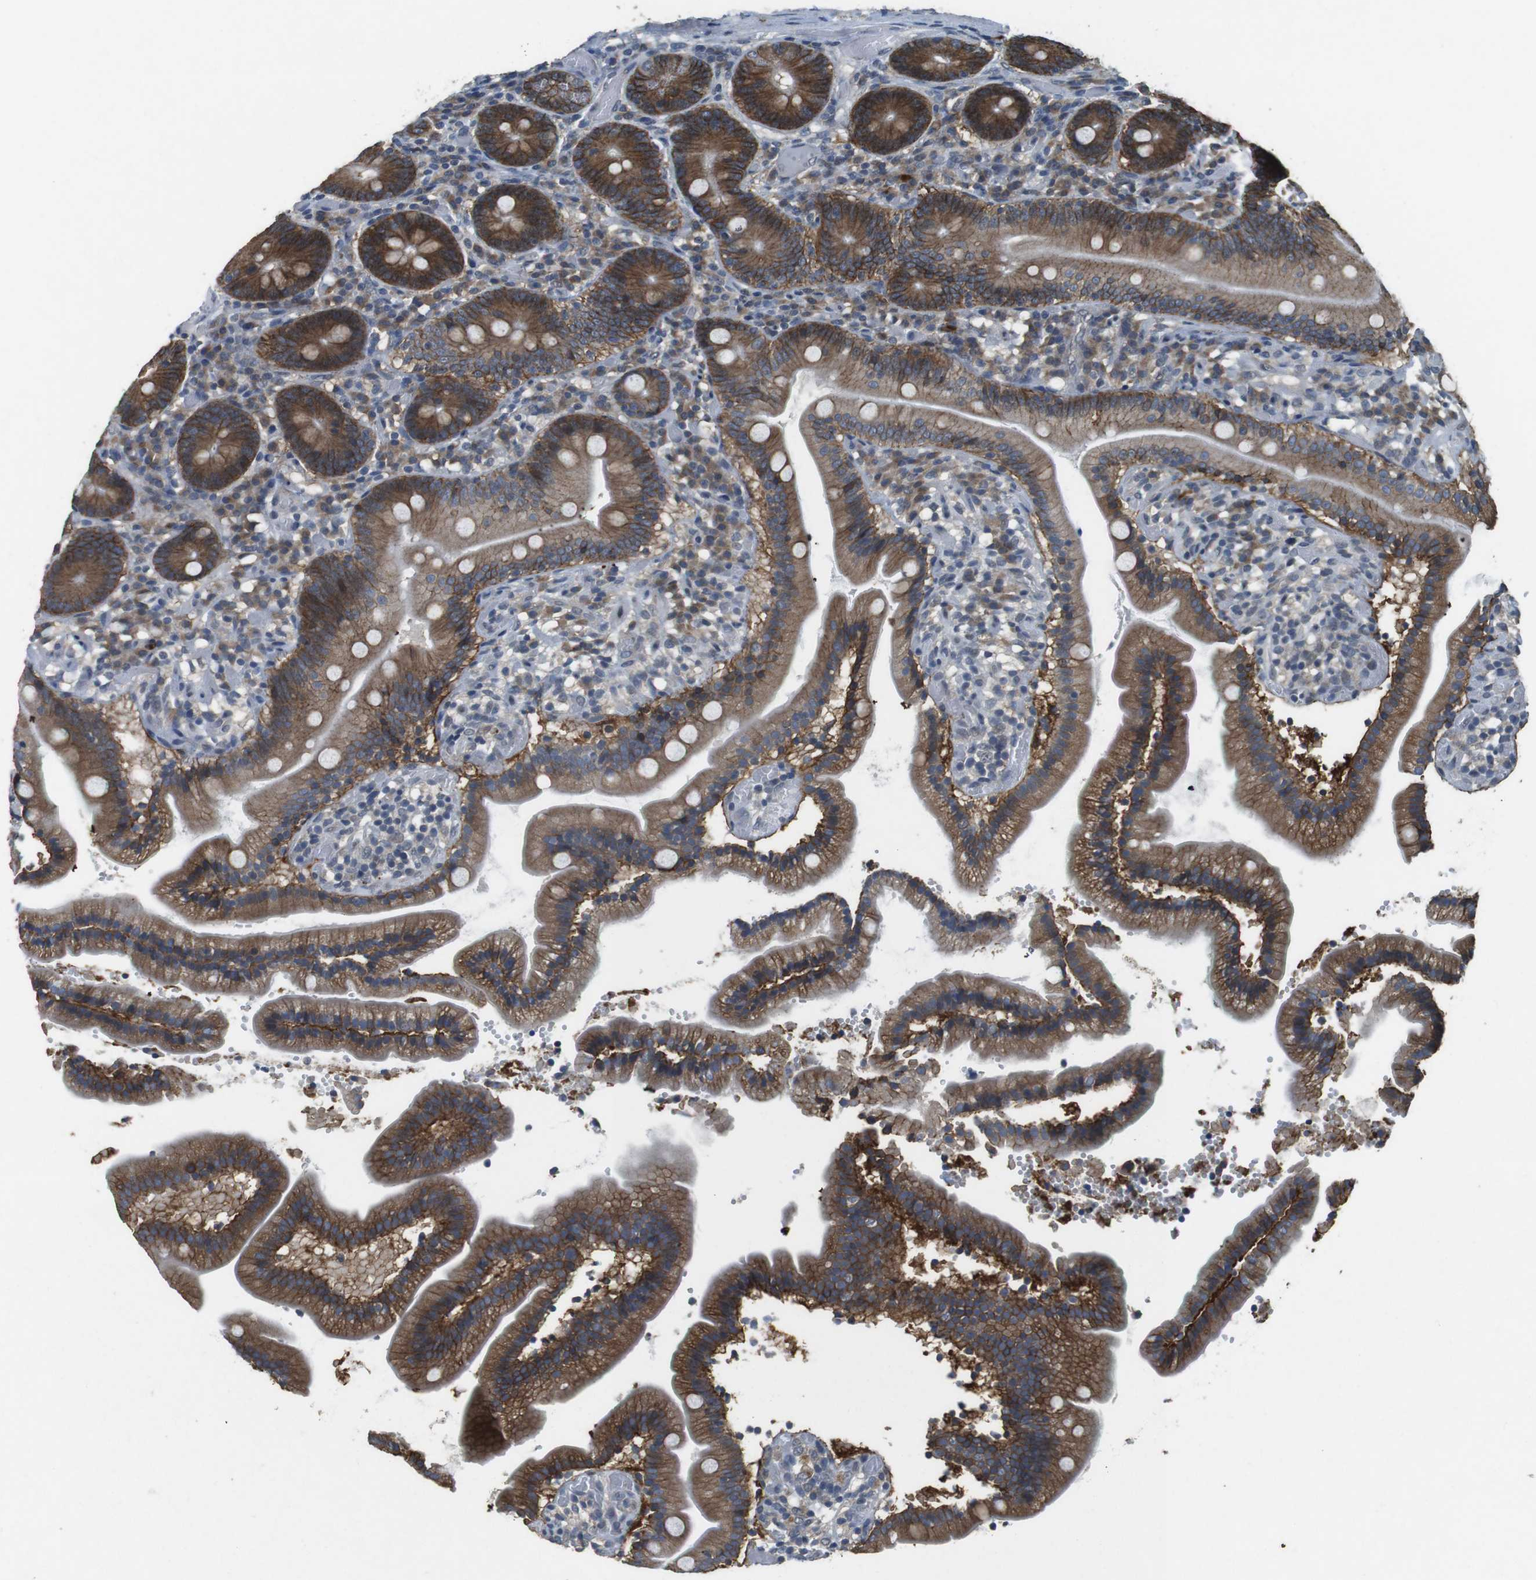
{"staining": {"intensity": "strong", "quantity": ">75%", "location": "cytoplasmic/membranous"}, "tissue": "duodenum", "cell_type": "Glandular cells", "image_type": "normal", "snomed": [{"axis": "morphology", "description": "Normal tissue, NOS"}, {"axis": "topography", "description": "Duodenum"}], "caption": "IHC image of unremarkable human duodenum stained for a protein (brown), which exhibits high levels of strong cytoplasmic/membranous positivity in approximately >75% of glandular cells.", "gene": "CLDN7", "patient": {"sex": "male", "age": 66}}